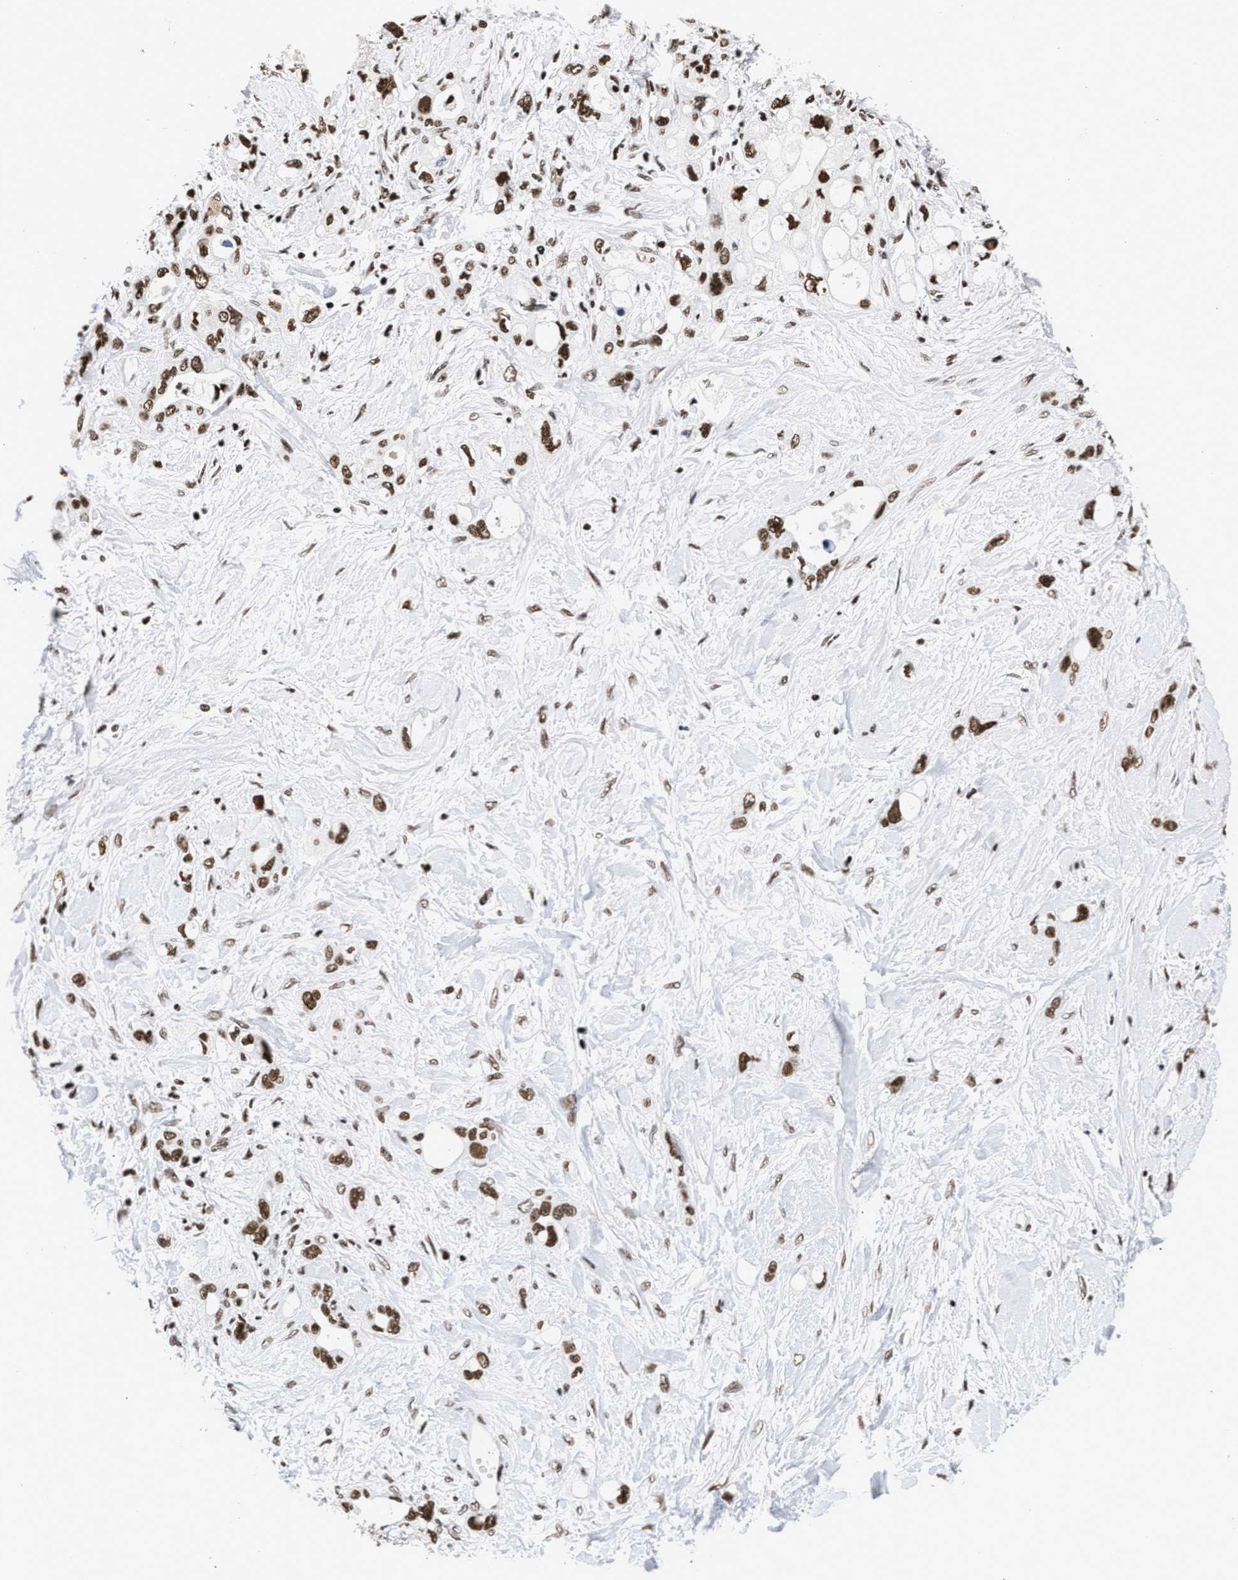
{"staining": {"intensity": "moderate", "quantity": ">75%", "location": "nuclear"}, "tissue": "pancreatic cancer", "cell_type": "Tumor cells", "image_type": "cancer", "snomed": [{"axis": "morphology", "description": "Adenocarcinoma, NOS"}, {"axis": "topography", "description": "Pancreas"}], "caption": "IHC of human pancreatic cancer (adenocarcinoma) displays medium levels of moderate nuclear positivity in about >75% of tumor cells. (Stains: DAB in brown, nuclei in blue, Microscopy: brightfield microscopy at high magnification).", "gene": "RAD21", "patient": {"sex": "female", "age": 56}}